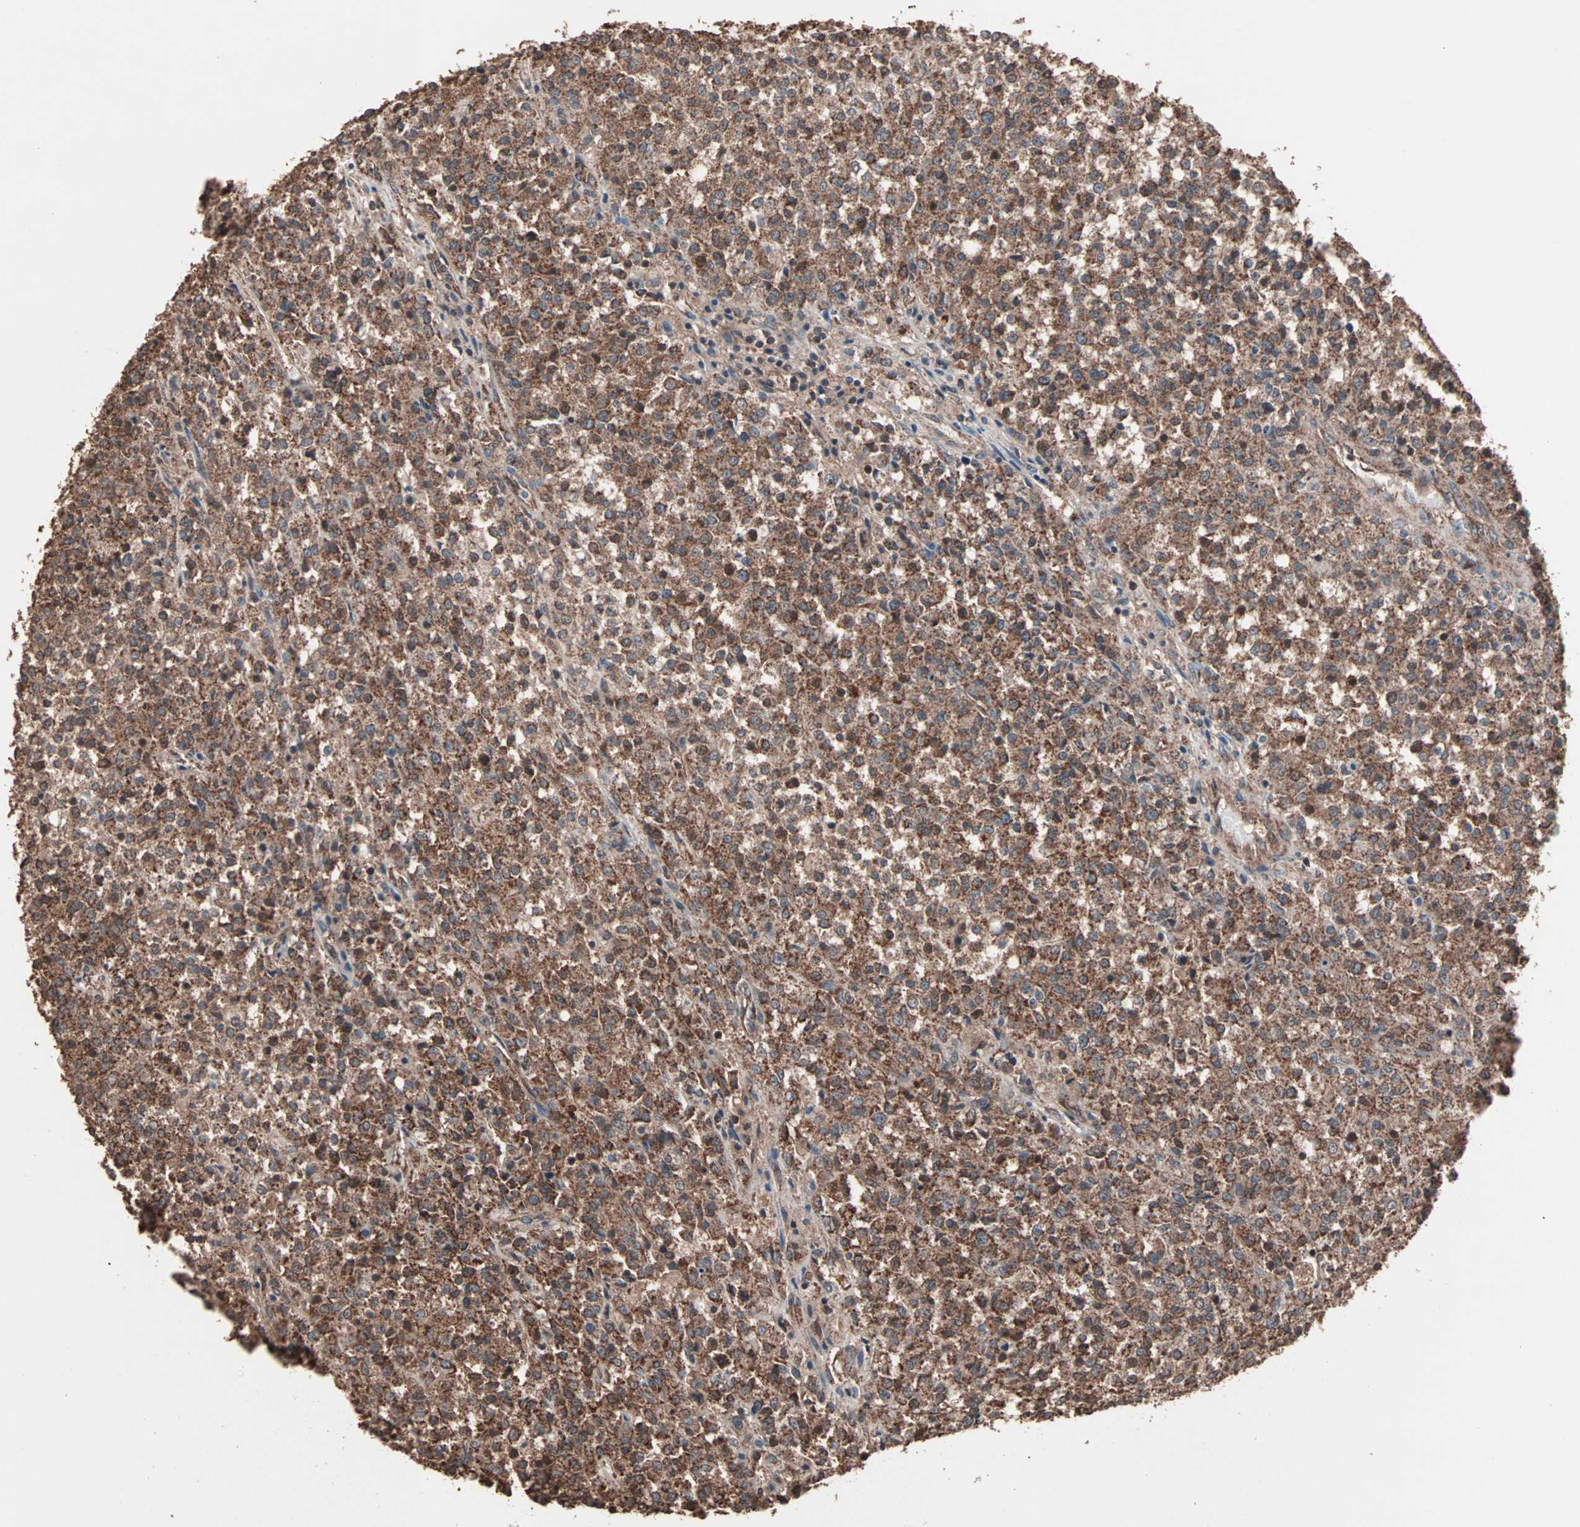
{"staining": {"intensity": "strong", "quantity": ">75%", "location": "cytoplasmic/membranous"}, "tissue": "testis cancer", "cell_type": "Tumor cells", "image_type": "cancer", "snomed": [{"axis": "morphology", "description": "Seminoma, NOS"}, {"axis": "topography", "description": "Testis"}], "caption": "An IHC photomicrograph of neoplastic tissue is shown. Protein staining in brown labels strong cytoplasmic/membranous positivity in testis cancer (seminoma) within tumor cells. The staining is performed using DAB brown chromogen to label protein expression. The nuclei are counter-stained blue using hematoxylin.", "gene": "MRPL2", "patient": {"sex": "male", "age": 59}}